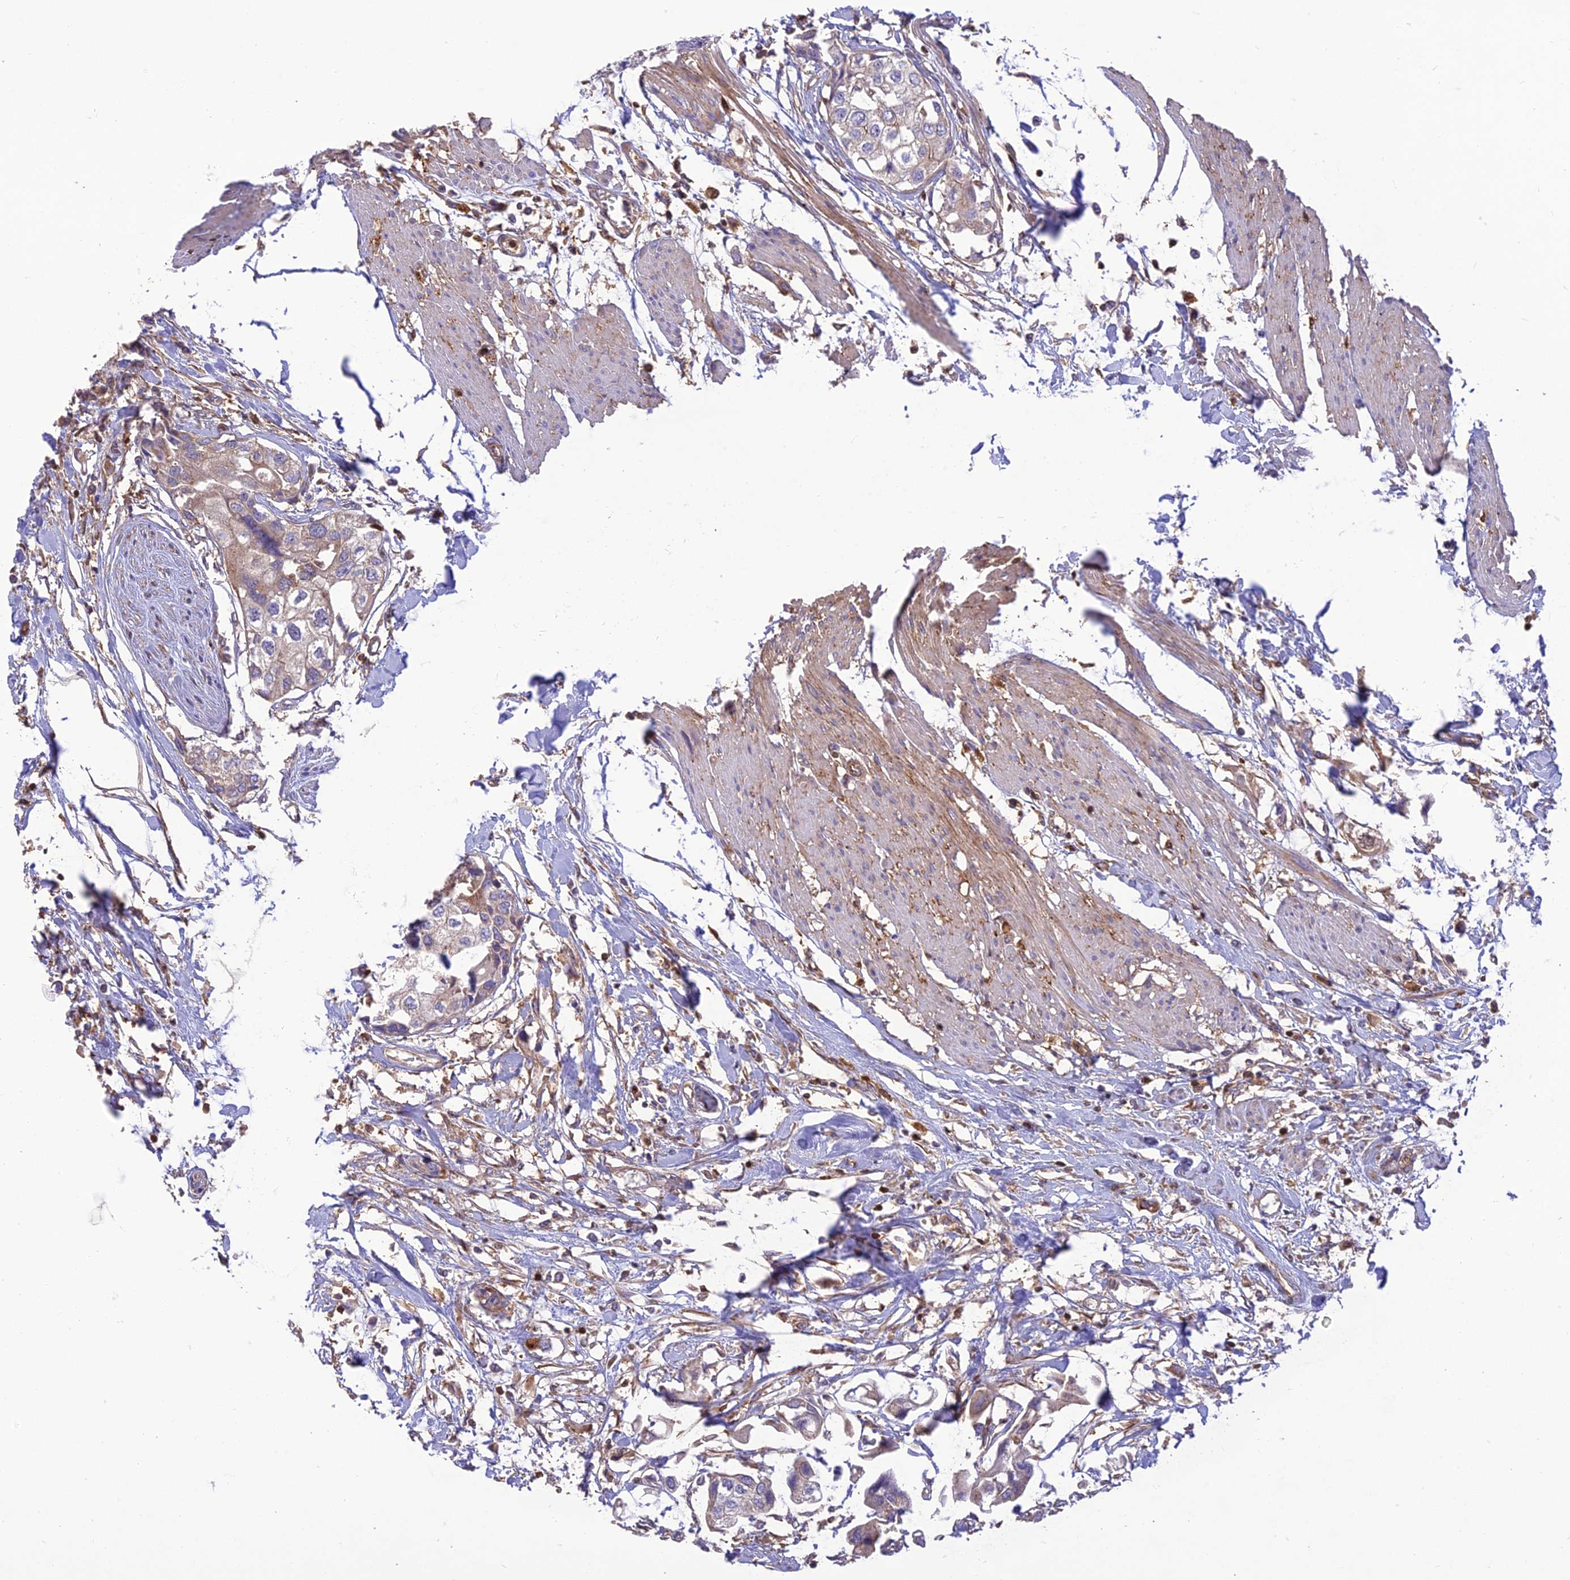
{"staining": {"intensity": "negative", "quantity": "none", "location": "none"}, "tissue": "urothelial cancer", "cell_type": "Tumor cells", "image_type": "cancer", "snomed": [{"axis": "morphology", "description": "Urothelial carcinoma, High grade"}, {"axis": "topography", "description": "Urinary bladder"}], "caption": "Urothelial cancer was stained to show a protein in brown. There is no significant staining in tumor cells.", "gene": "HPSE2", "patient": {"sex": "male", "age": 64}}